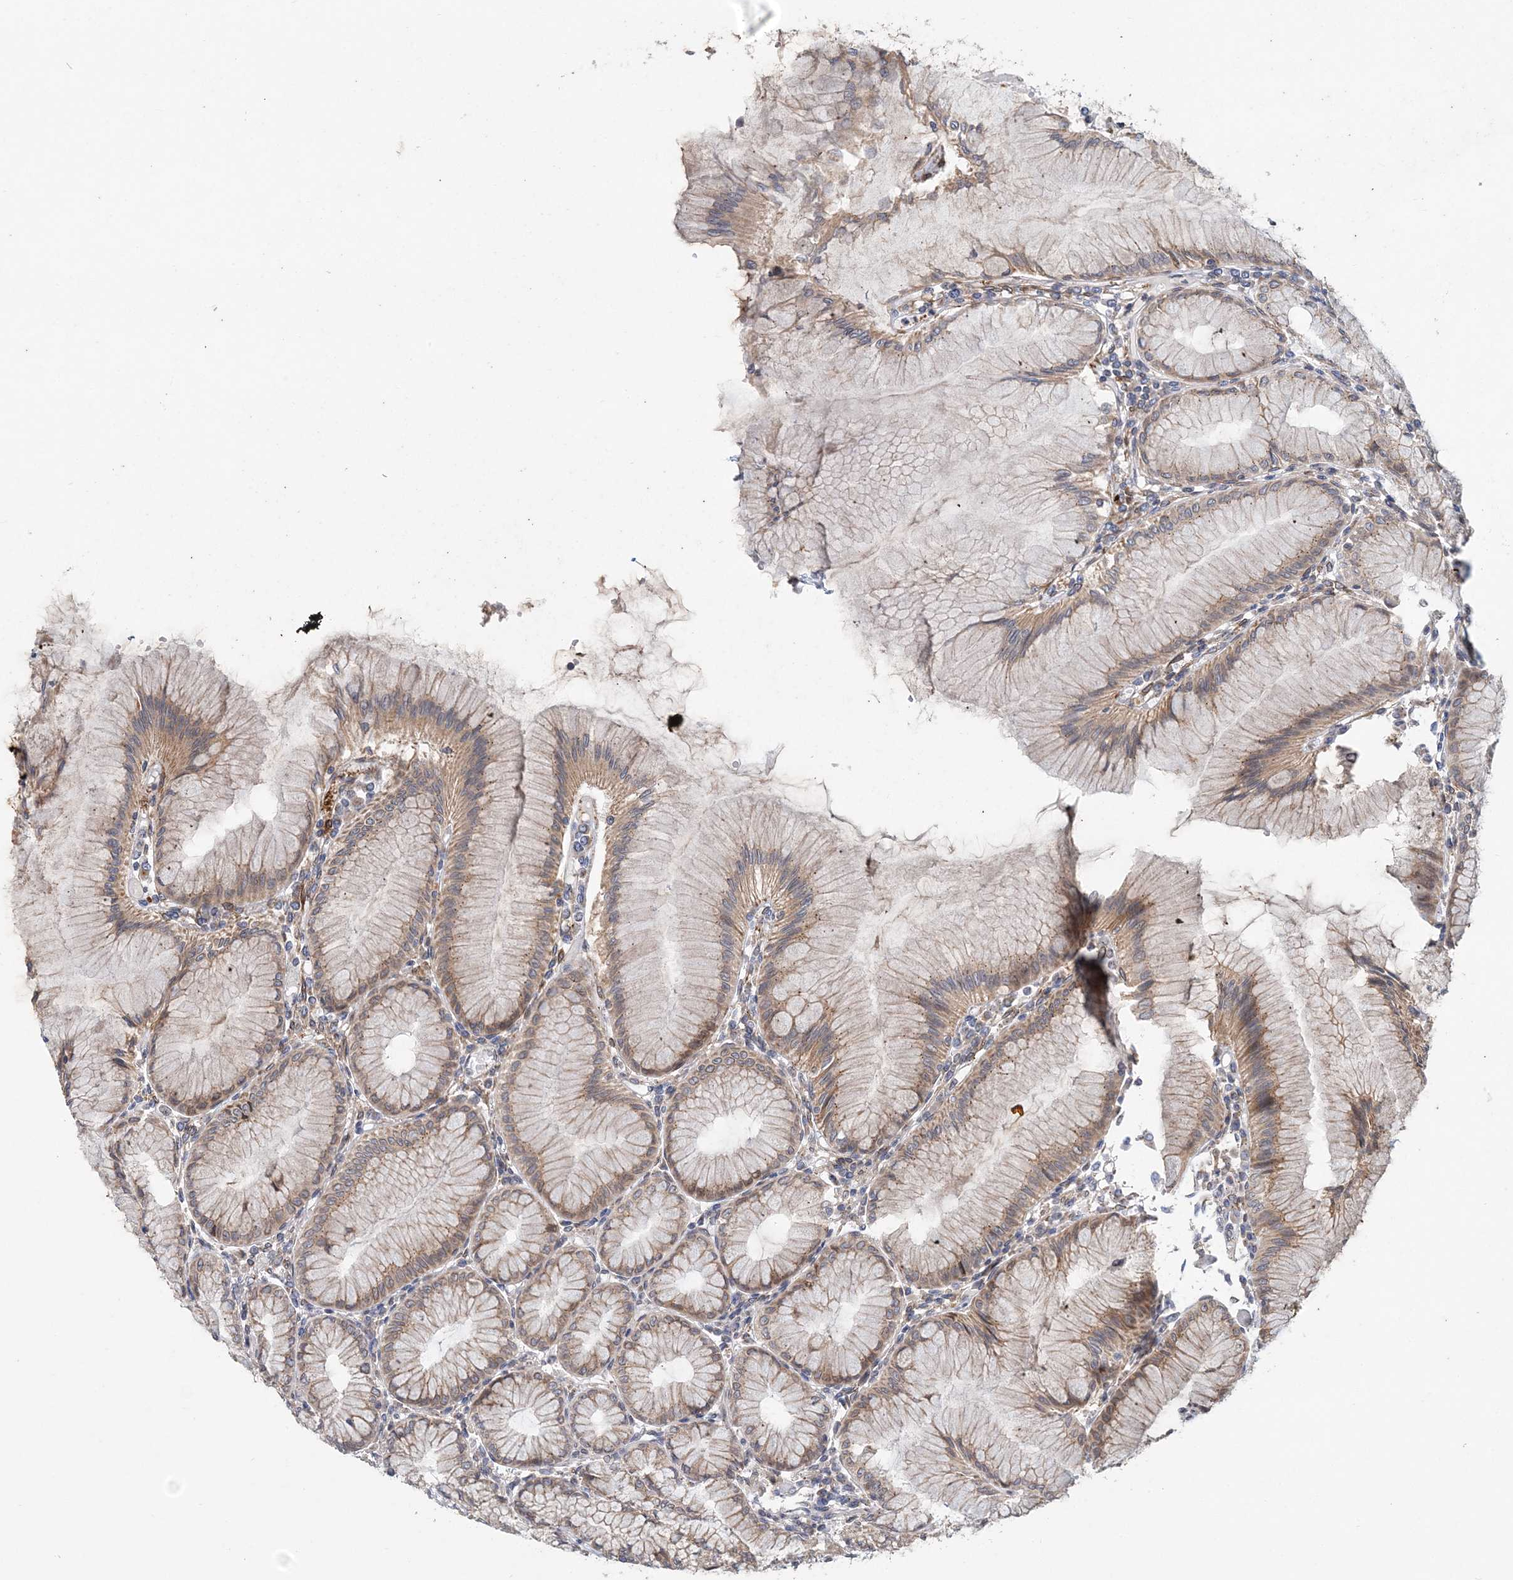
{"staining": {"intensity": "moderate", "quantity": ">75%", "location": "cytoplasmic/membranous"}, "tissue": "stomach", "cell_type": "Glandular cells", "image_type": "normal", "snomed": [{"axis": "morphology", "description": "Normal tissue, NOS"}, {"axis": "topography", "description": "Stomach"}], "caption": "IHC staining of benign stomach, which shows medium levels of moderate cytoplasmic/membranous positivity in about >75% of glandular cells indicating moderate cytoplasmic/membranous protein staining. The staining was performed using DAB (3,3'-diaminobenzidine) (brown) for protein detection and nuclei were counterstained in hematoxylin (blue).", "gene": "PCYOX1L", "patient": {"sex": "female", "age": 57}}